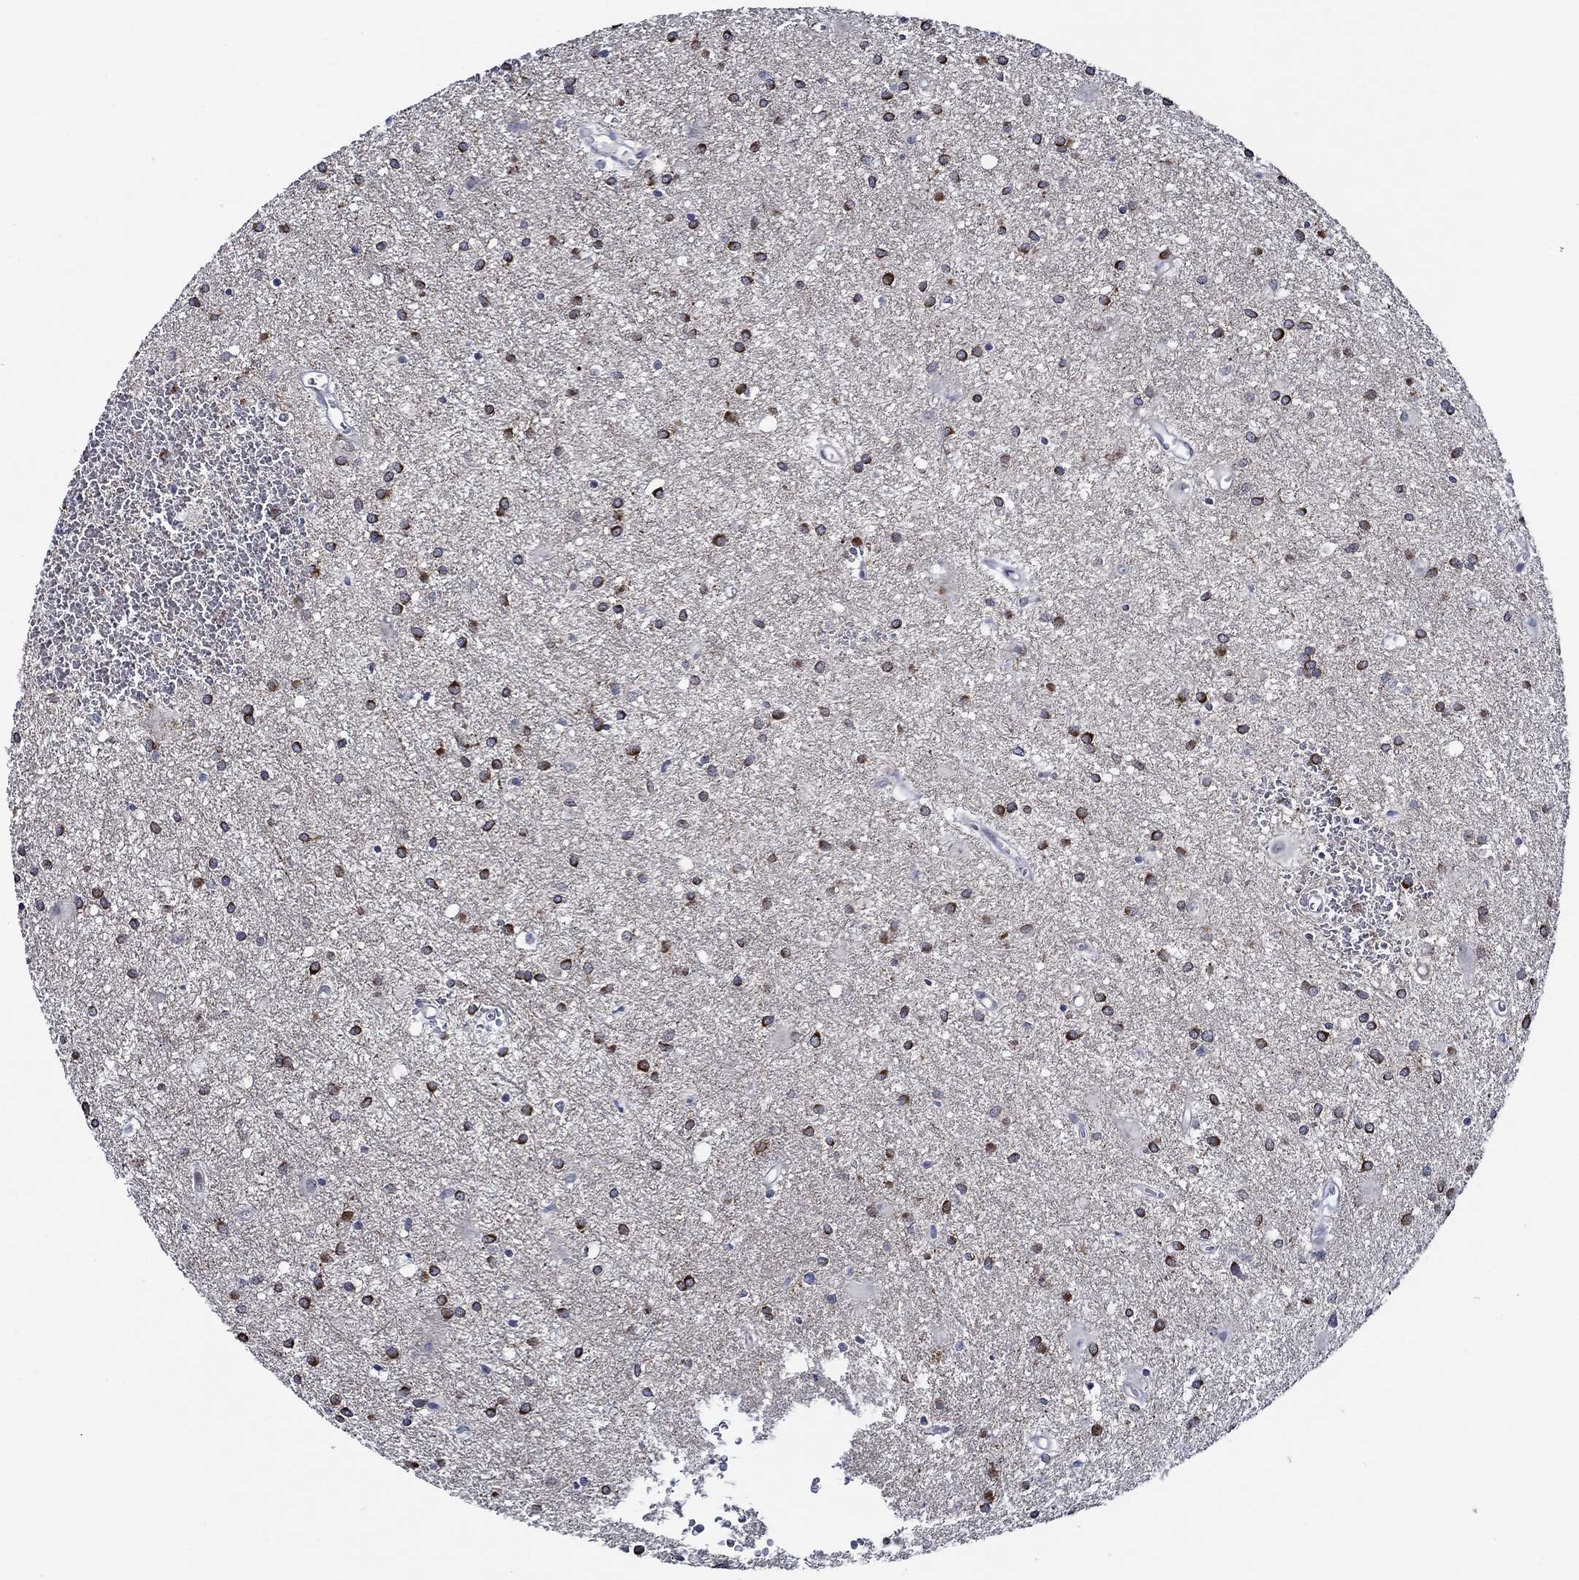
{"staining": {"intensity": "strong", "quantity": "25%-75%", "location": "cytoplasmic/membranous"}, "tissue": "glioma", "cell_type": "Tumor cells", "image_type": "cancer", "snomed": [{"axis": "morphology", "description": "Glioma, malignant, Low grade"}, {"axis": "topography", "description": "Brain"}], "caption": "IHC image of neoplastic tissue: human glioma stained using immunohistochemistry shows high levels of strong protein expression localized specifically in the cytoplasmic/membranous of tumor cells, appearing as a cytoplasmic/membranous brown color.", "gene": "C8orf48", "patient": {"sex": "male", "age": 58}}